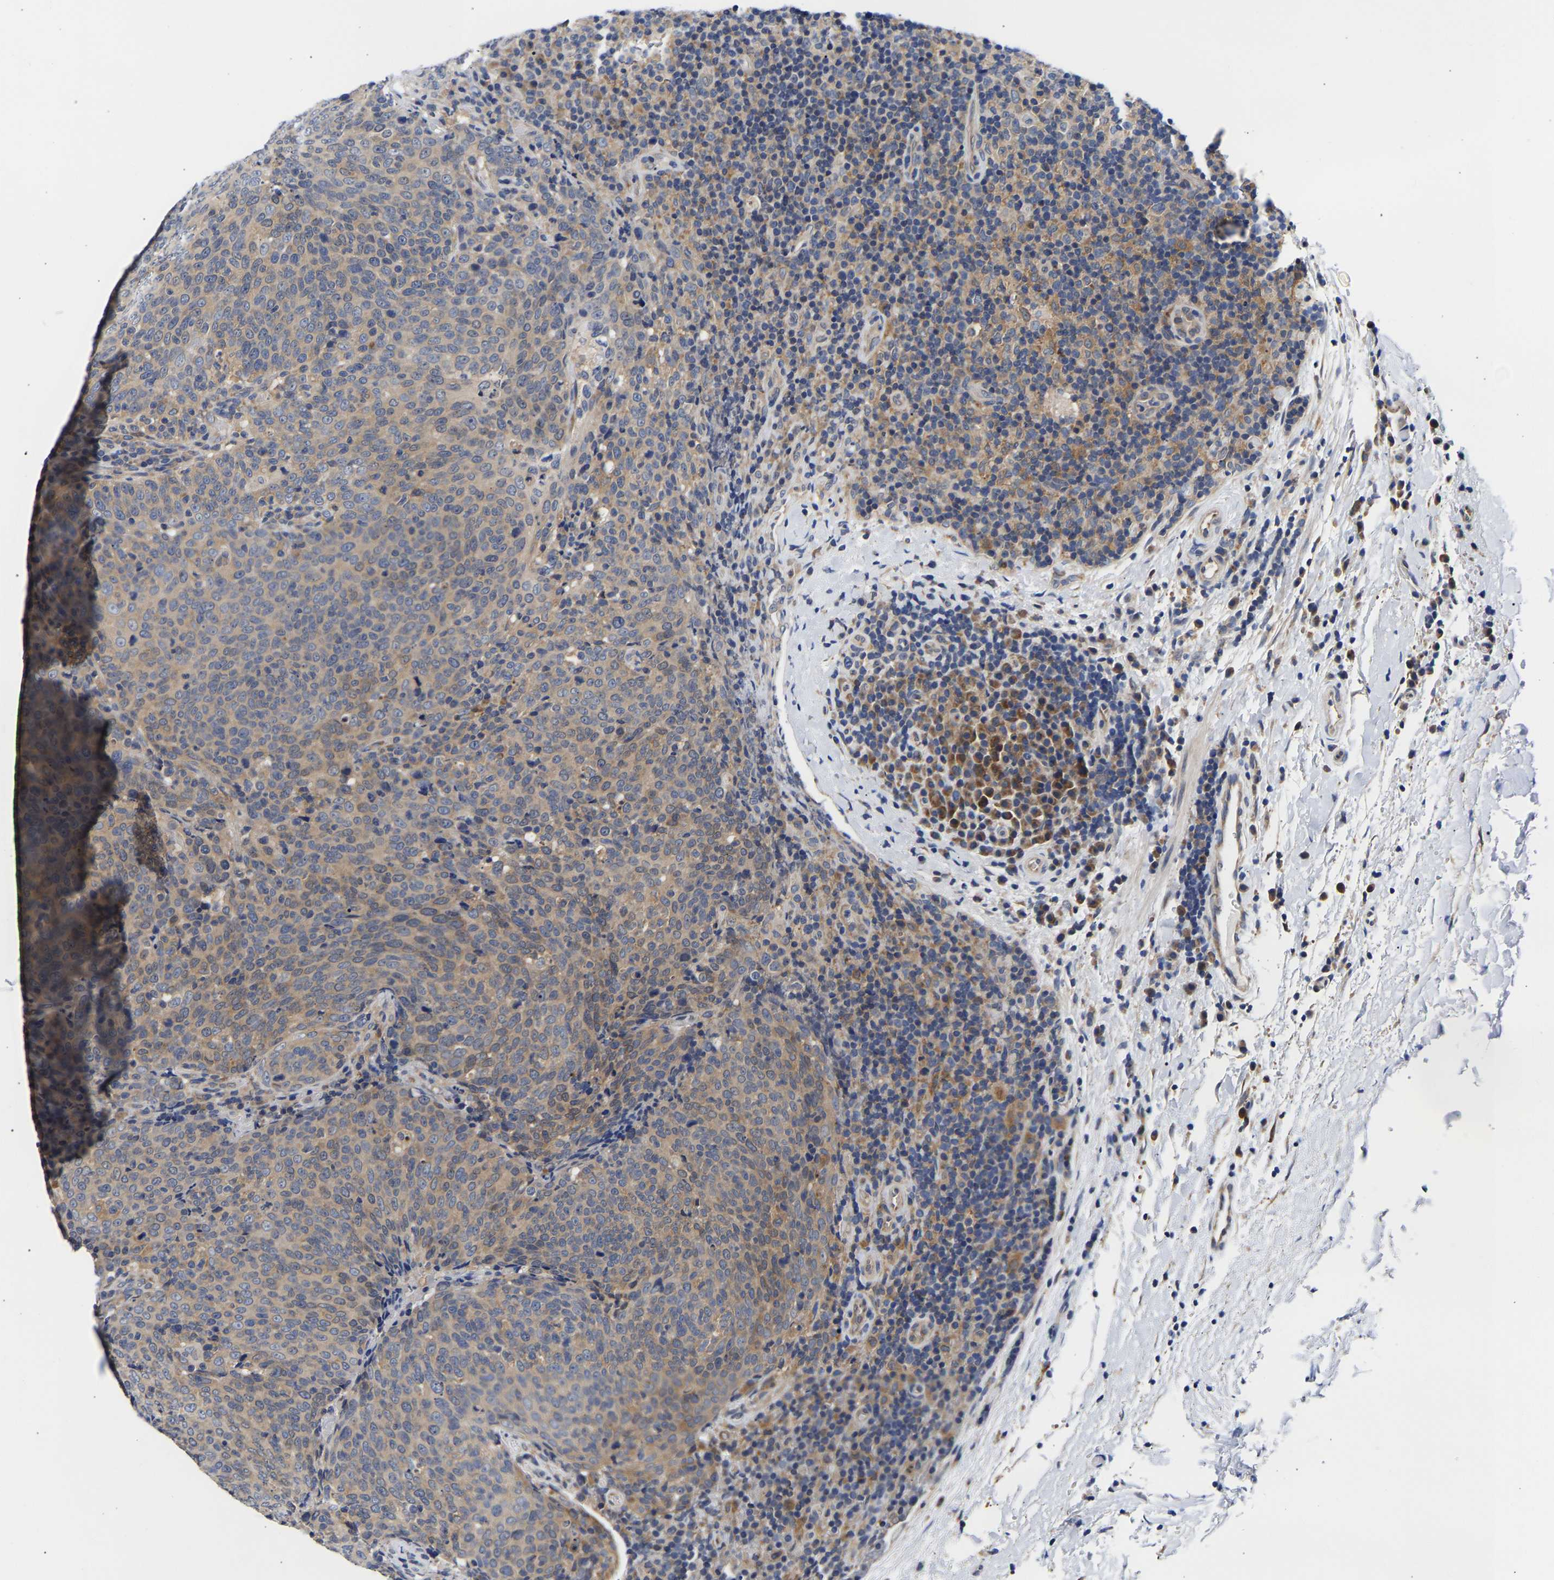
{"staining": {"intensity": "weak", "quantity": ">75%", "location": "cytoplasmic/membranous"}, "tissue": "head and neck cancer", "cell_type": "Tumor cells", "image_type": "cancer", "snomed": [{"axis": "morphology", "description": "Squamous cell carcinoma, NOS"}, {"axis": "morphology", "description": "Squamous cell carcinoma, metastatic, NOS"}, {"axis": "topography", "description": "Lymph node"}, {"axis": "topography", "description": "Head-Neck"}], "caption": "Head and neck squamous cell carcinoma stained for a protein (brown) shows weak cytoplasmic/membranous positive positivity in approximately >75% of tumor cells.", "gene": "CCDC6", "patient": {"sex": "male", "age": 62}}